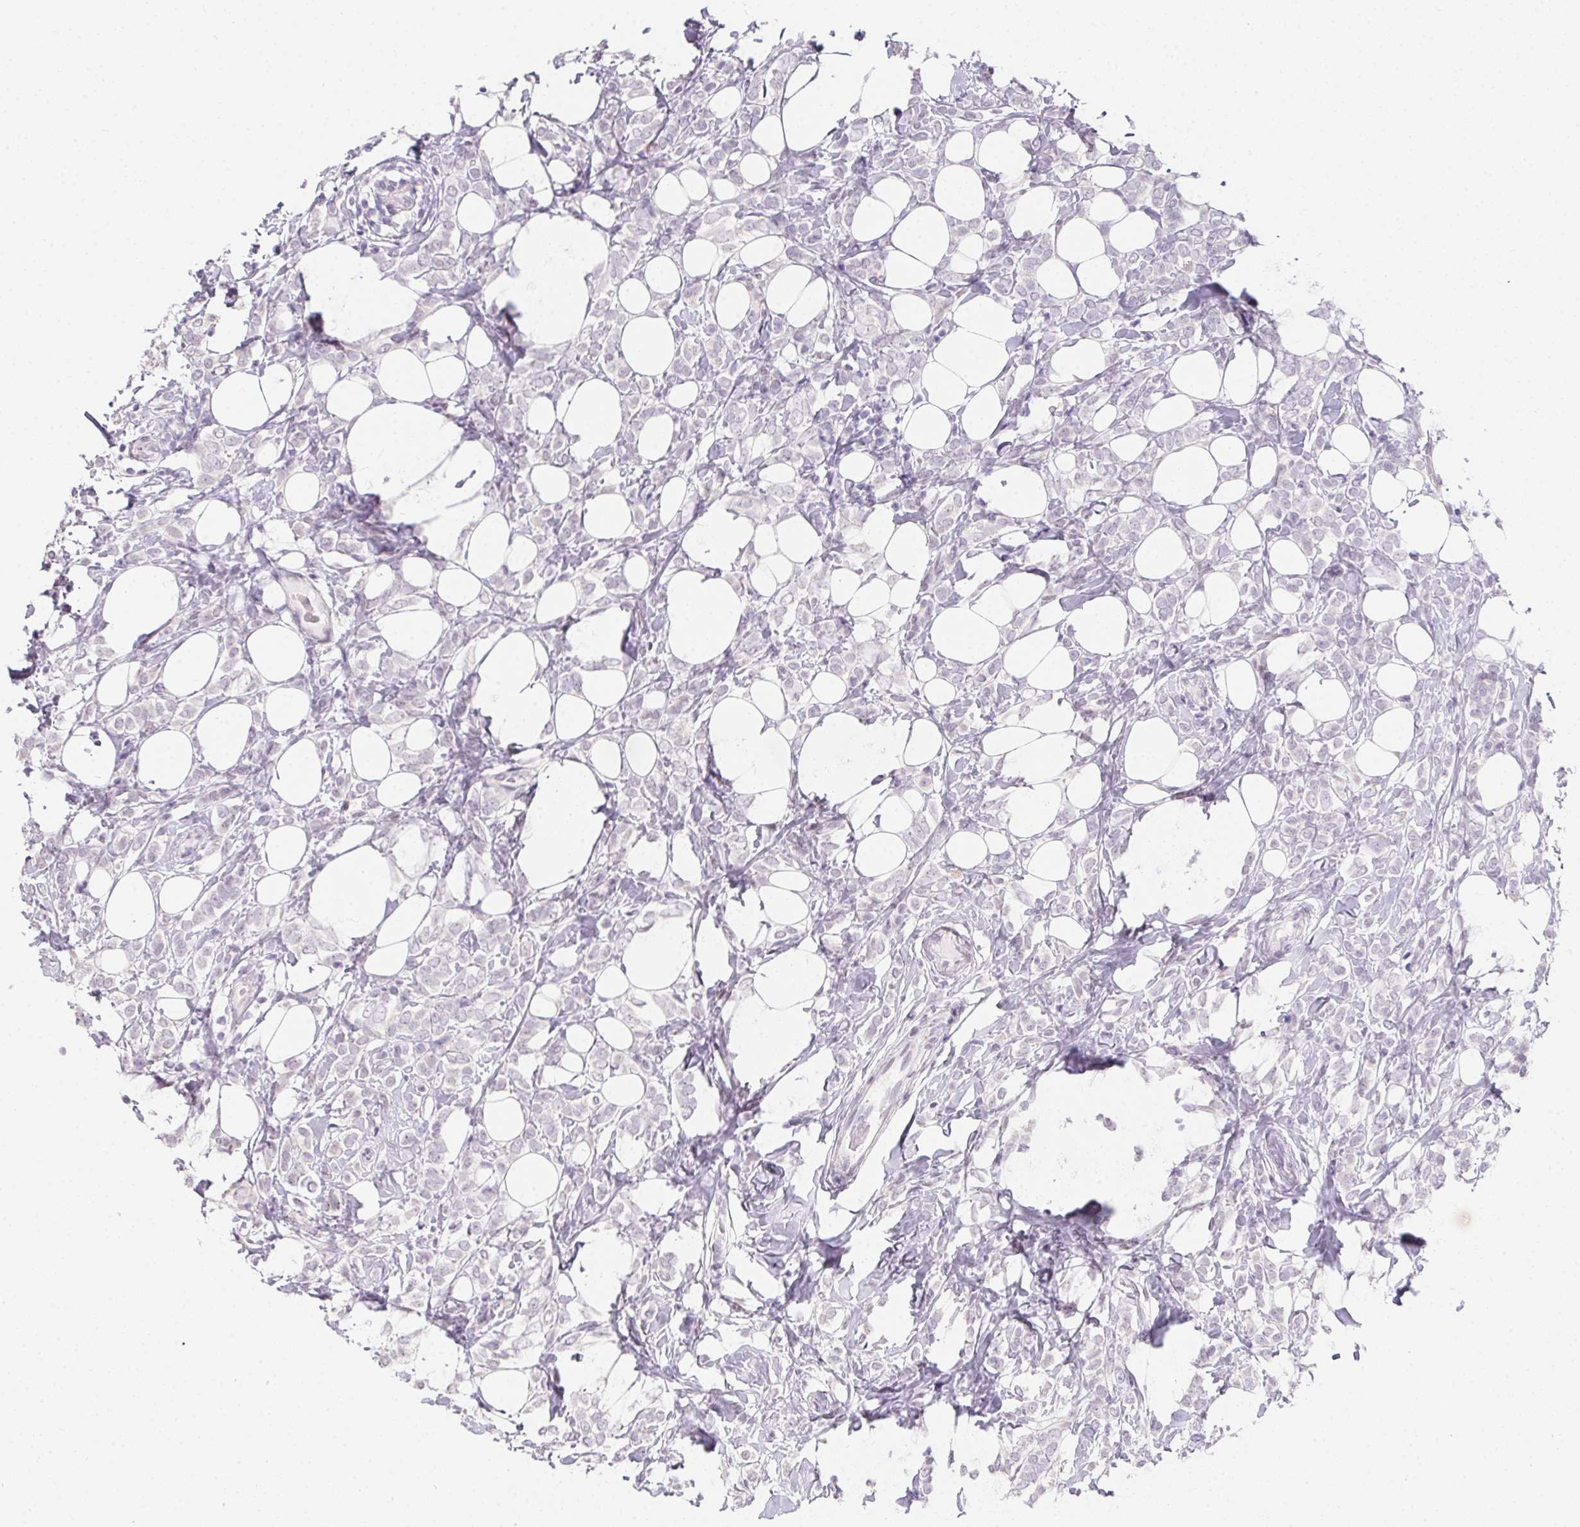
{"staining": {"intensity": "negative", "quantity": "none", "location": "none"}, "tissue": "breast cancer", "cell_type": "Tumor cells", "image_type": "cancer", "snomed": [{"axis": "morphology", "description": "Lobular carcinoma"}, {"axis": "topography", "description": "Breast"}], "caption": "Human breast cancer stained for a protein using immunohistochemistry (IHC) shows no expression in tumor cells.", "gene": "MORC1", "patient": {"sex": "female", "age": 49}}